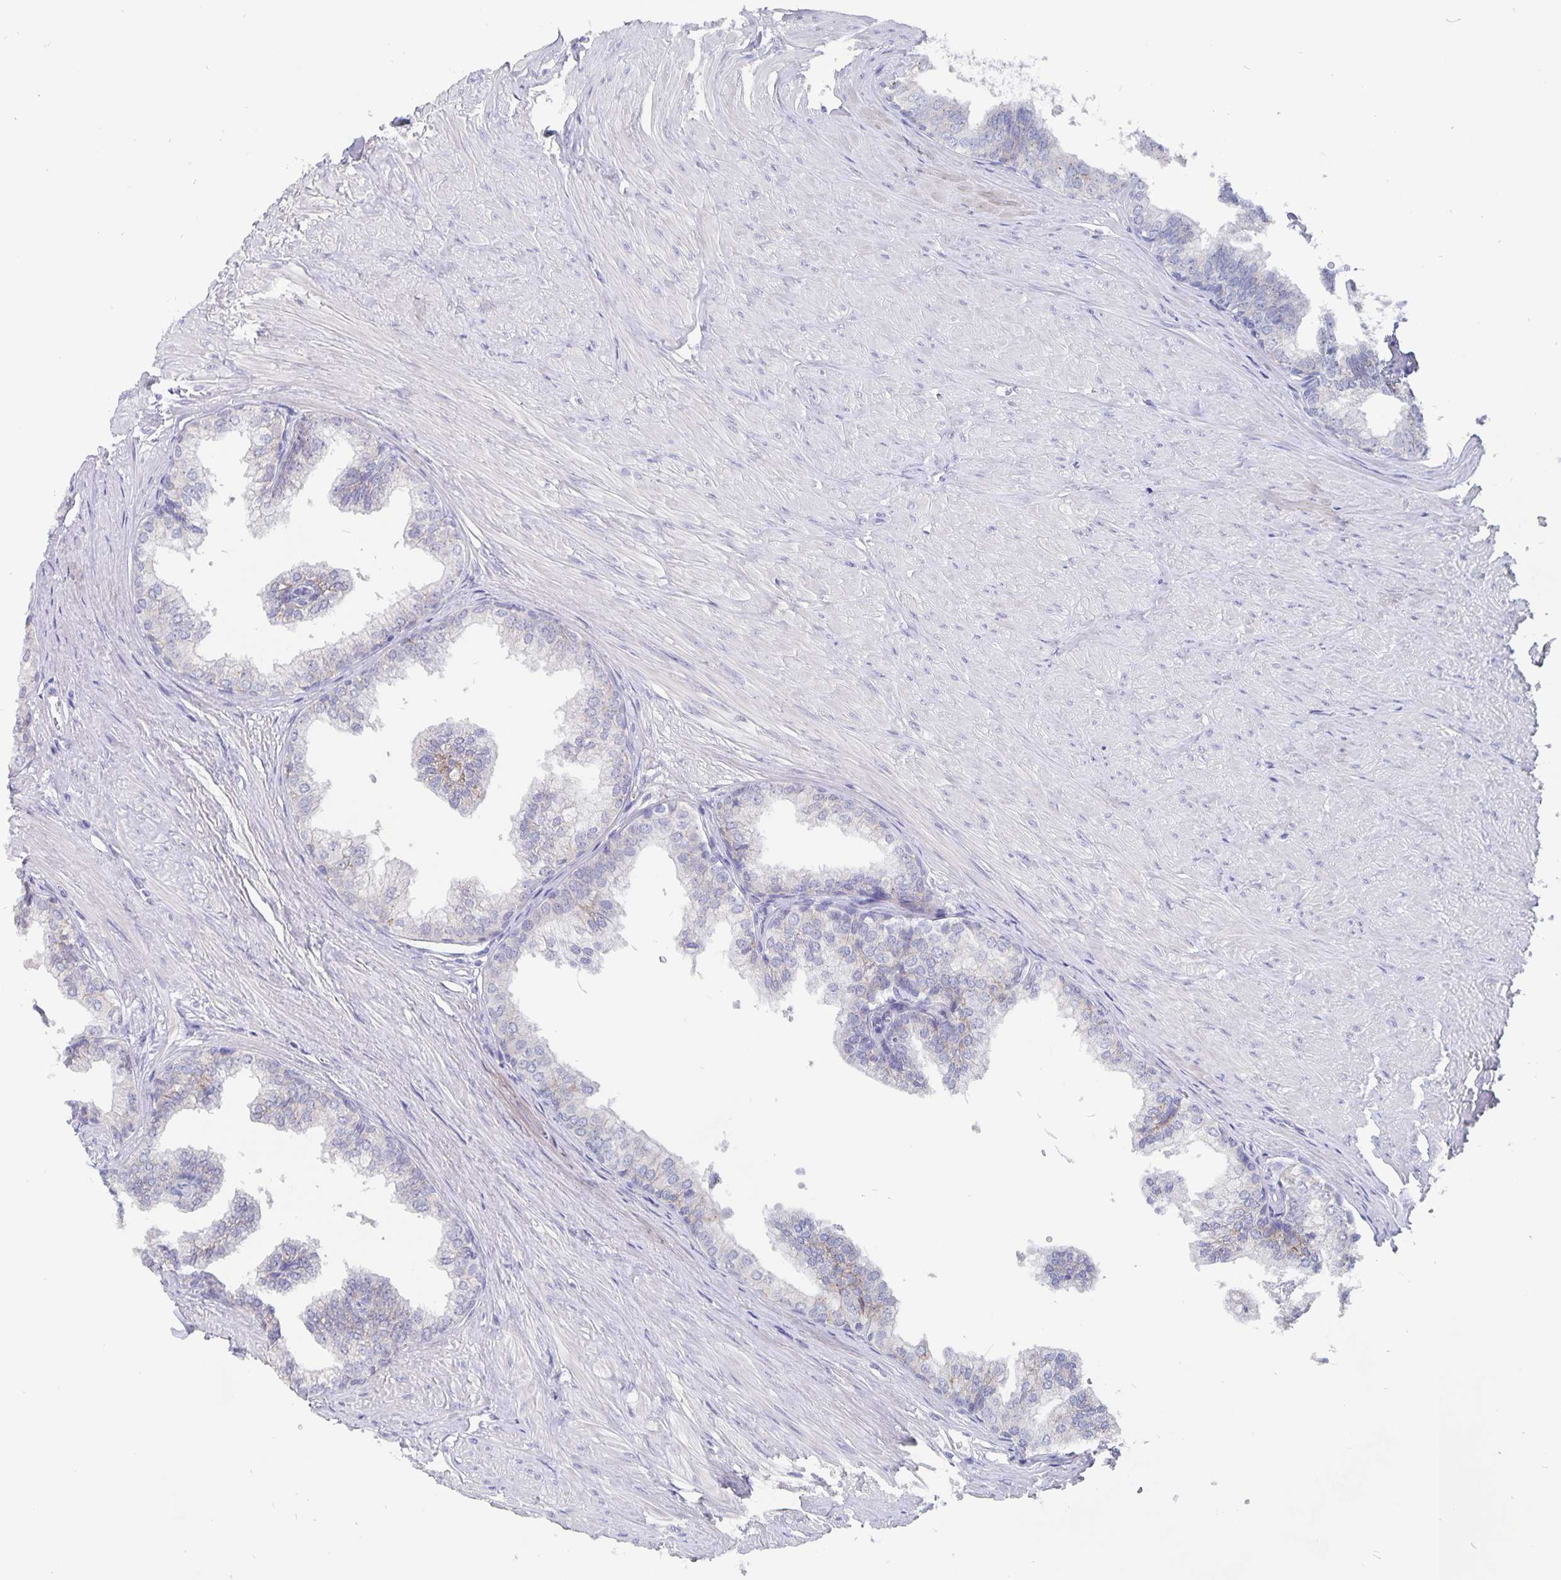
{"staining": {"intensity": "negative", "quantity": "none", "location": "none"}, "tissue": "prostate", "cell_type": "Glandular cells", "image_type": "normal", "snomed": [{"axis": "morphology", "description": "Normal tissue, NOS"}, {"axis": "topography", "description": "Prostate"}, {"axis": "topography", "description": "Peripheral nerve tissue"}], "caption": "A high-resolution micrograph shows immunohistochemistry staining of unremarkable prostate, which shows no significant expression in glandular cells. The staining is performed using DAB brown chromogen with nuclei counter-stained in using hematoxylin.", "gene": "SMOC1", "patient": {"sex": "male", "age": 55}}